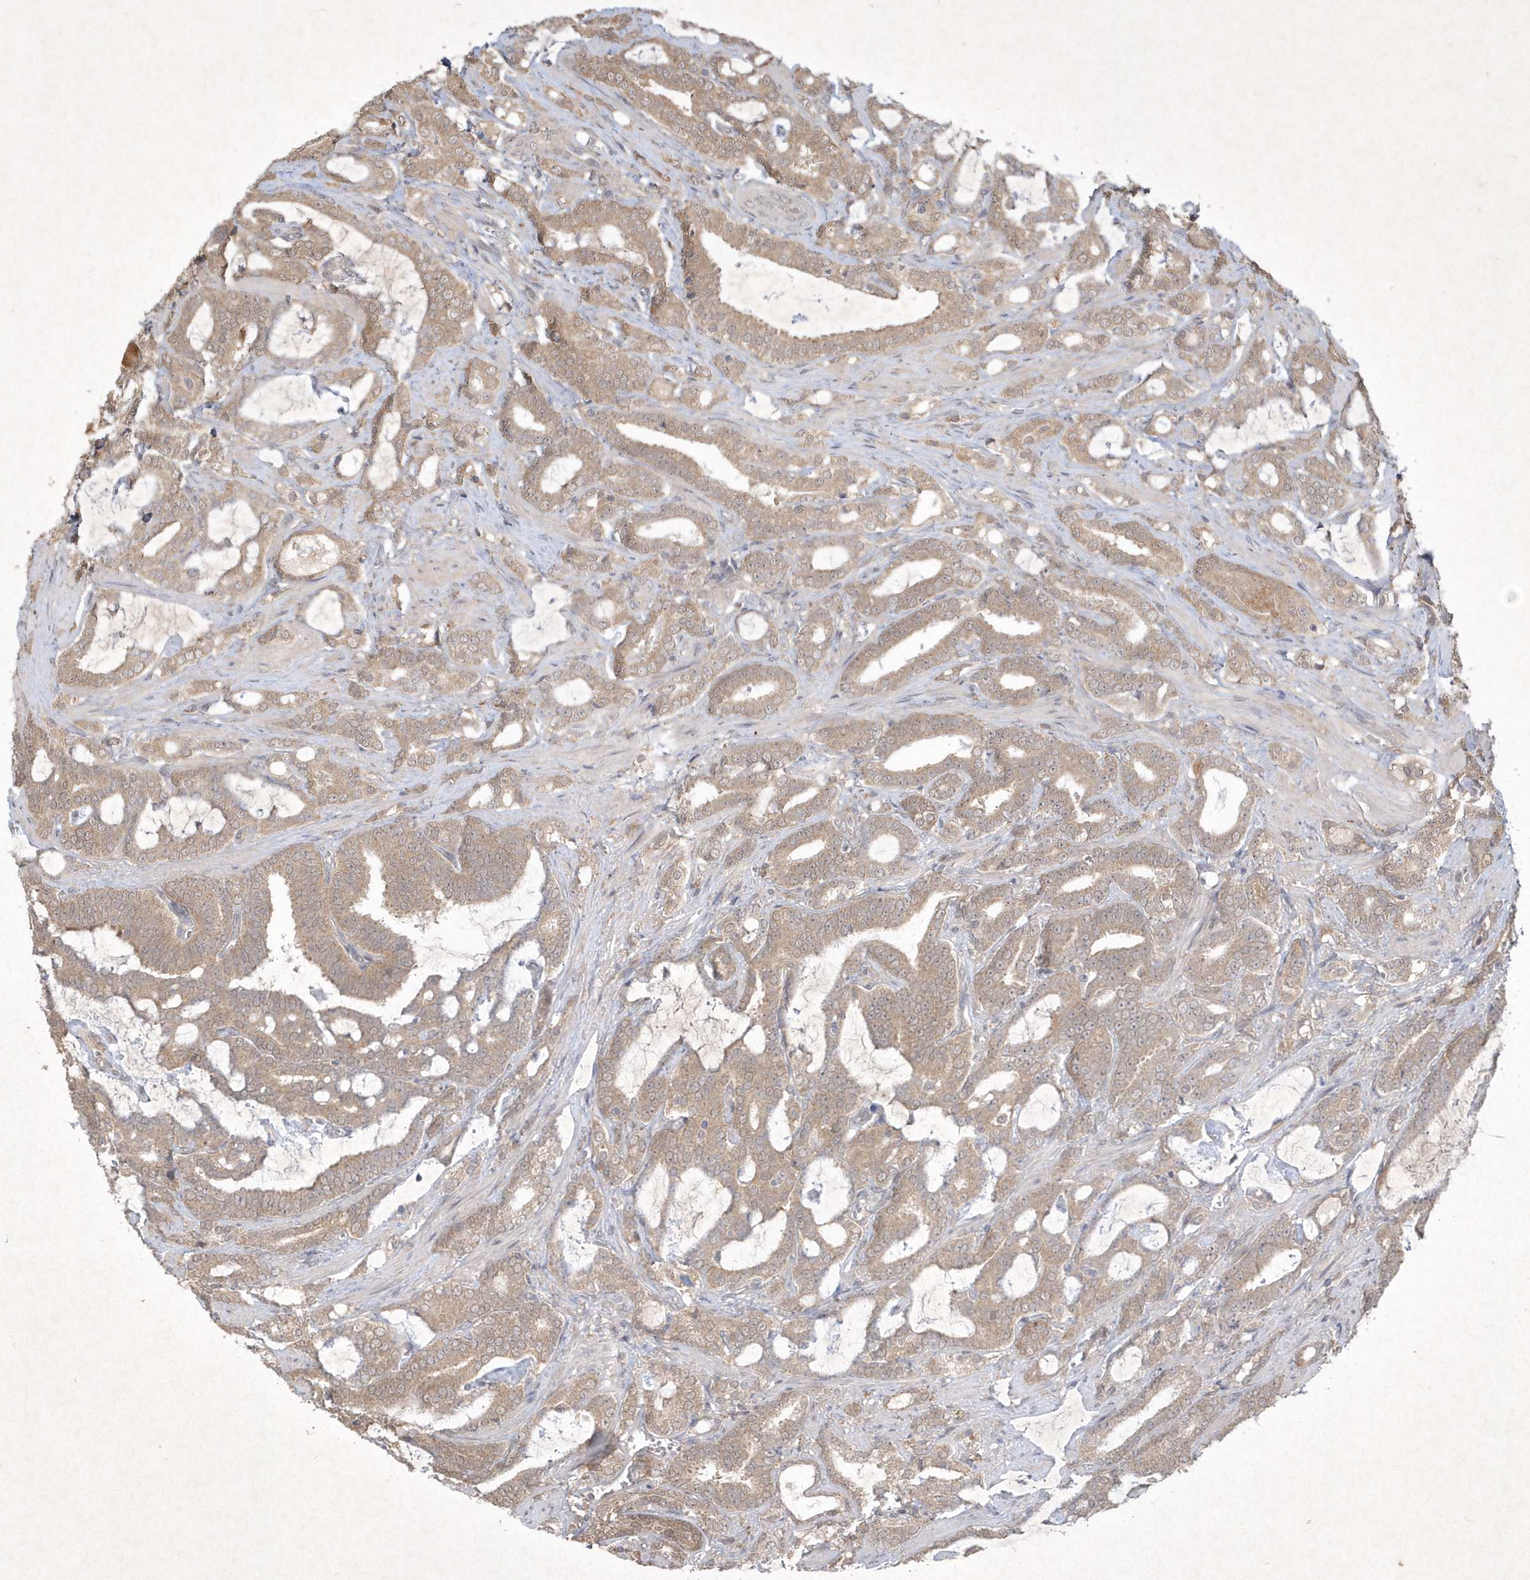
{"staining": {"intensity": "weak", "quantity": ">75%", "location": "cytoplasmic/membranous"}, "tissue": "prostate cancer", "cell_type": "Tumor cells", "image_type": "cancer", "snomed": [{"axis": "morphology", "description": "Adenocarcinoma, High grade"}, {"axis": "topography", "description": "Prostate and seminal vesicle, NOS"}], "caption": "Immunohistochemistry photomicrograph of neoplastic tissue: prostate cancer (adenocarcinoma (high-grade)) stained using immunohistochemistry displays low levels of weak protein expression localized specifically in the cytoplasmic/membranous of tumor cells, appearing as a cytoplasmic/membranous brown color.", "gene": "AKR7A2", "patient": {"sex": "male", "age": 67}}